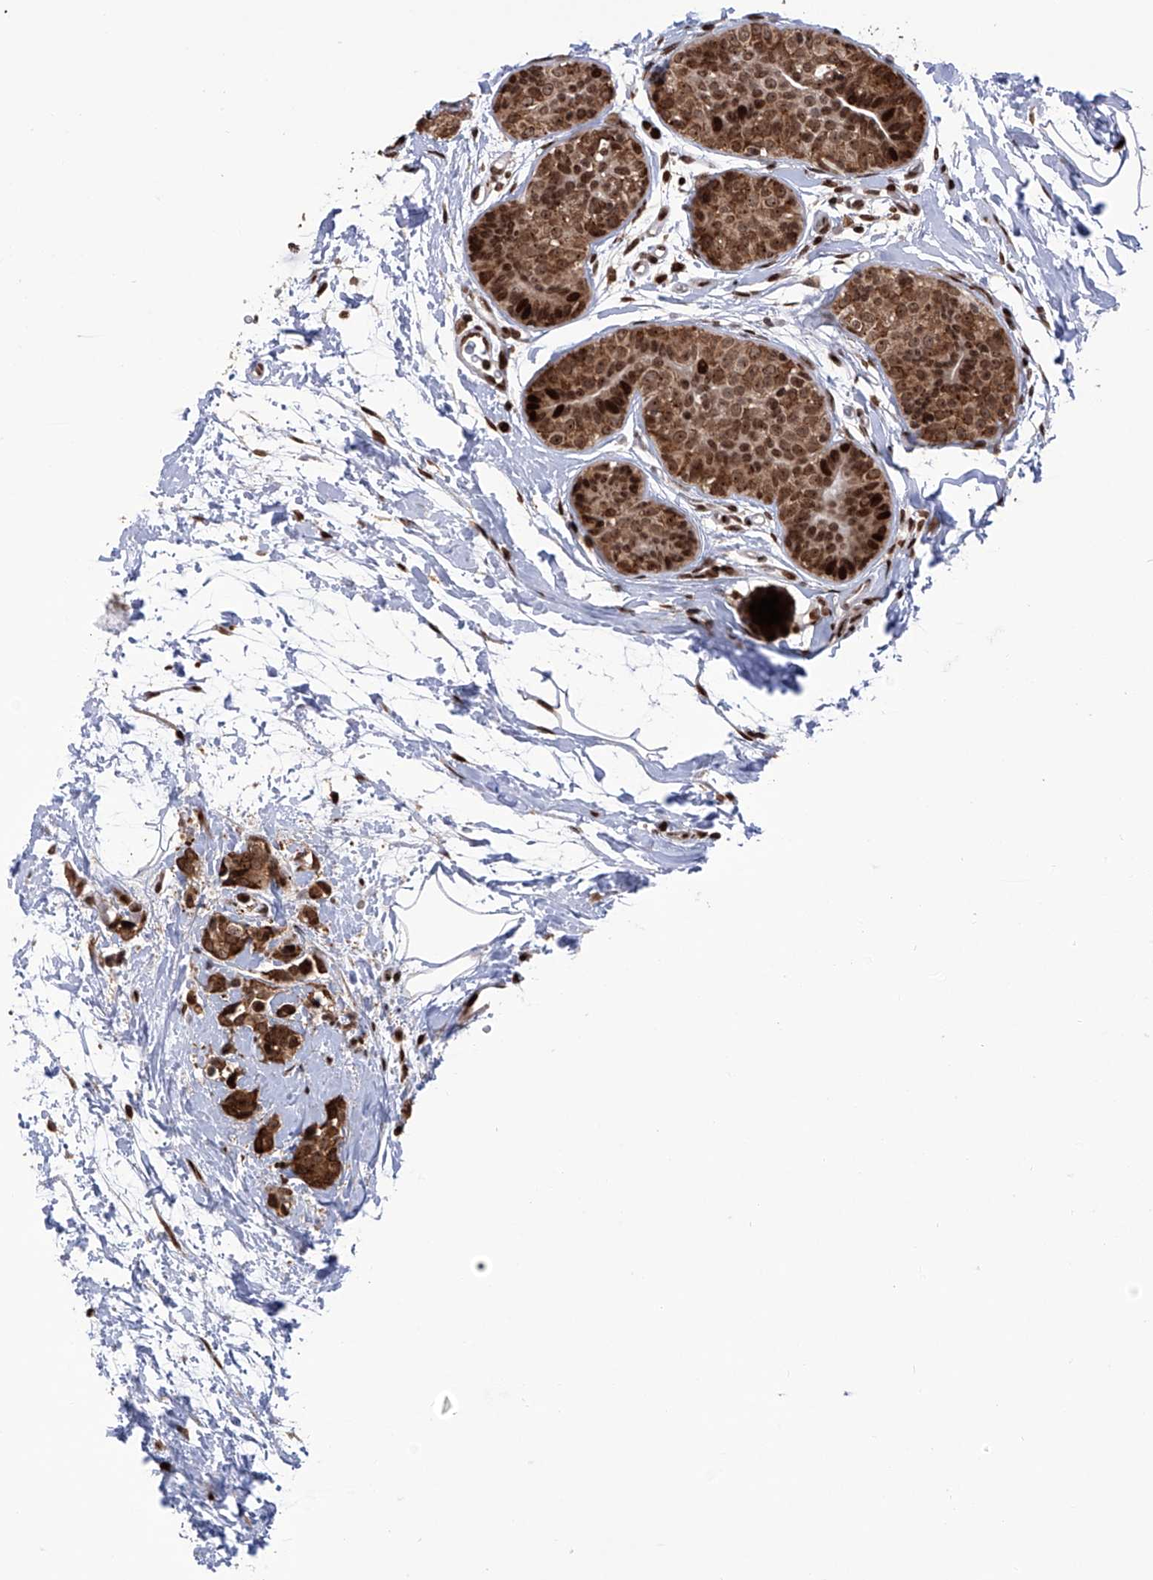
{"staining": {"intensity": "strong", "quantity": ">75%", "location": "cytoplasmic/membranous,nuclear"}, "tissue": "breast cancer", "cell_type": "Tumor cells", "image_type": "cancer", "snomed": [{"axis": "morphology", "description": "Lobular carcinoma, in situ"}, {"axis": "morphology", "description": "Lobular carcinoma"}, {"axis": "topography", "description": "Breast"}], "caption": "A brown stain labels strong cytoplasmic/membranous and nuclear positivity of a protein in human breast lobular carcinoma tumor cells.", "gene": "PAK1IP1", "patient": {"sex": "female", "age": 41}}